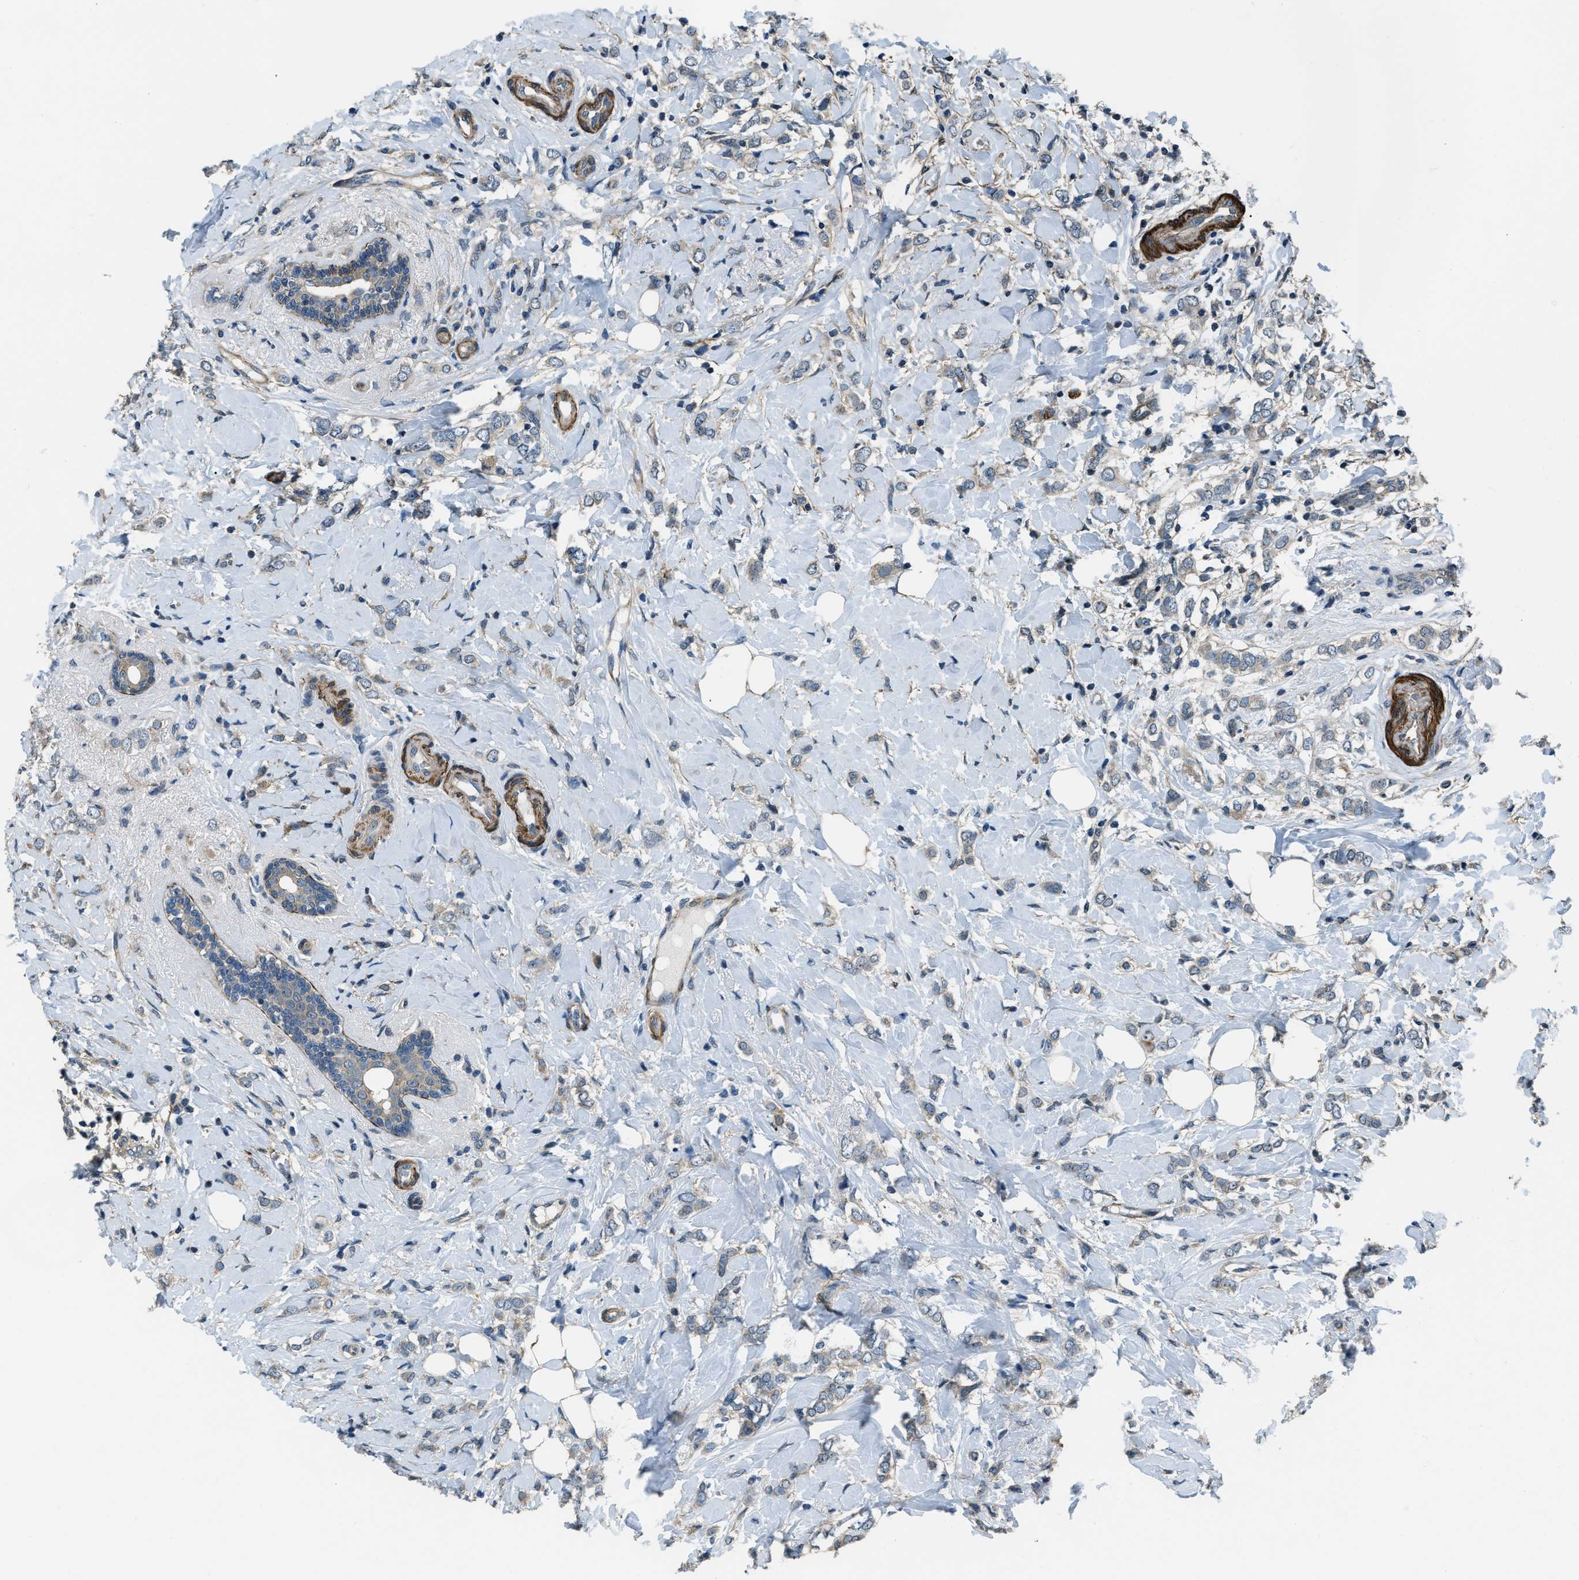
{"staining": {"intensity": "weak", "quantity": "25%-75%", "location": "cytoplasmic/membranous"}, "tissue": "breast cancer", "cell_type": "Tumor cells", "image_type": "cancer", "snomed": [{"axis": "morphology", "description": "Normal tissue, NOS"}, {"axis": "morphology", "description": "Lobular carcinoma"}, {"axis": "topography", "description": "Breast"}], "caption": "Human breast lobular carcinoma stained with a protein marker exhibits weak staining in tumor cells.", "gene": "NUDCD3", "patient": {"sex": "female", "age": 47}}